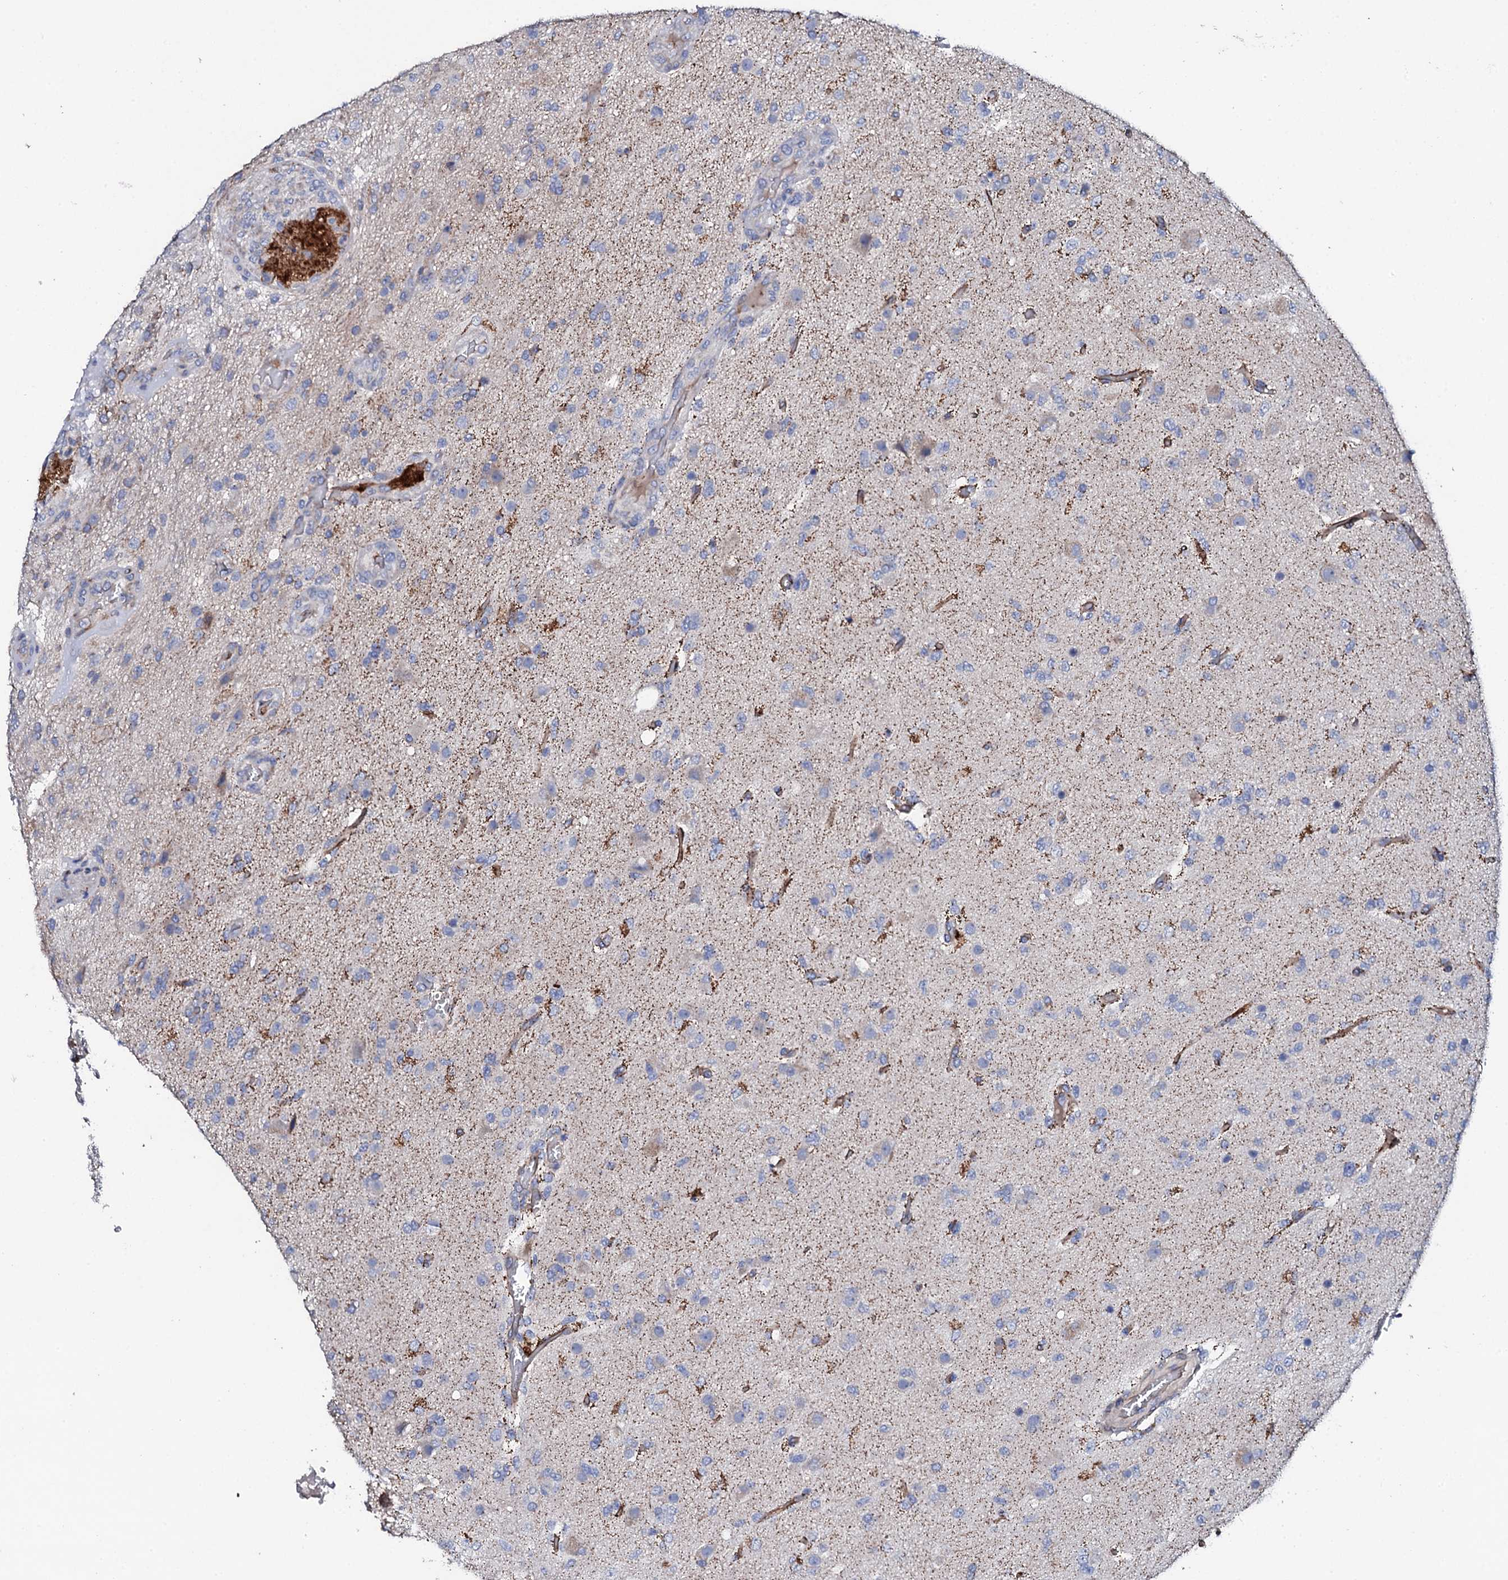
{"staining": {"intensity": "negative", "quantity": "none", "location": "none"}, "tissue": "glioma", "cell_type": "Tumor cells", "image_type": "cancer", "snomed": [{"axis": "morphology", "description": "Glioma, malignant, High grade"}, {"axis": "topography", "description": "Brain"}], "caption": "Tumor cells are negative for brown protein staining in malignant glioma (high-grade). (DAB (3,3'-diaminobenzidine) immunohistochemistry, high magnification).", "gene": "DBX1", "patient": {"sex": "female", "age": 74}}